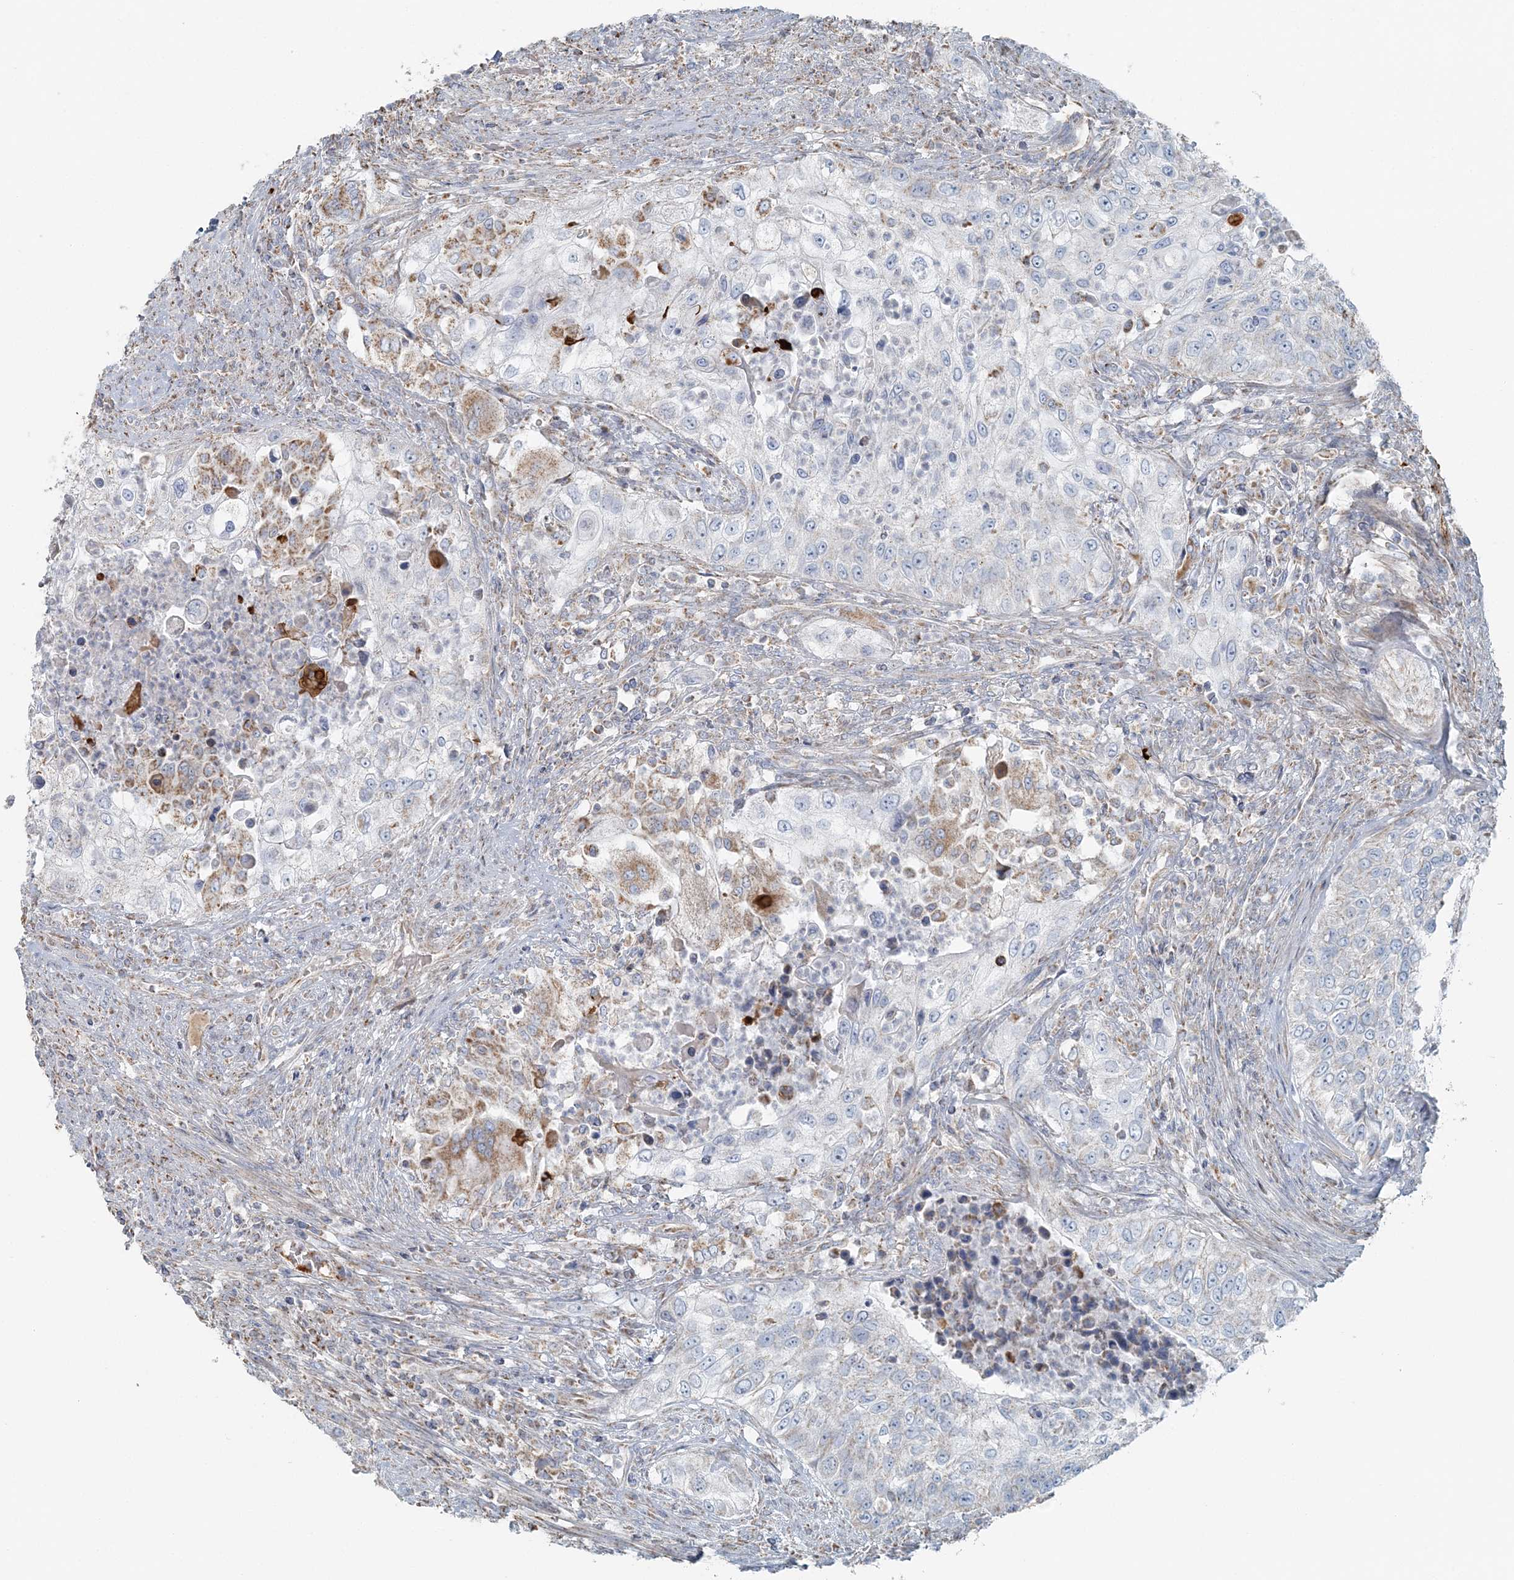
{"staining": {"intensity": "moderate", "quantity": "<25%", "location": "cytoplasmic/membranous"}, "tissue": "urothelial cancer", "cell_type": "Tumor cells", "image_type": "cancer", "snomed": [{"axis": "morphology", "description": "Urothelial carcinoma, High grade"}, {"axis": "topography", "description": "Urinary bladder"}], "caption": "Immunohistochemistry histopathology image of neoplastic tissue: urothelial cancer stained using immunohistochemistry exhibits low levels of moderate protein expression localized specifically in the cytoplasmic/membranous of tumor cells, appearing as a cytoplasmic/membranous brown color.", "gene": "SLC22A16", "patient": {"sex": "female", "age": 60}}